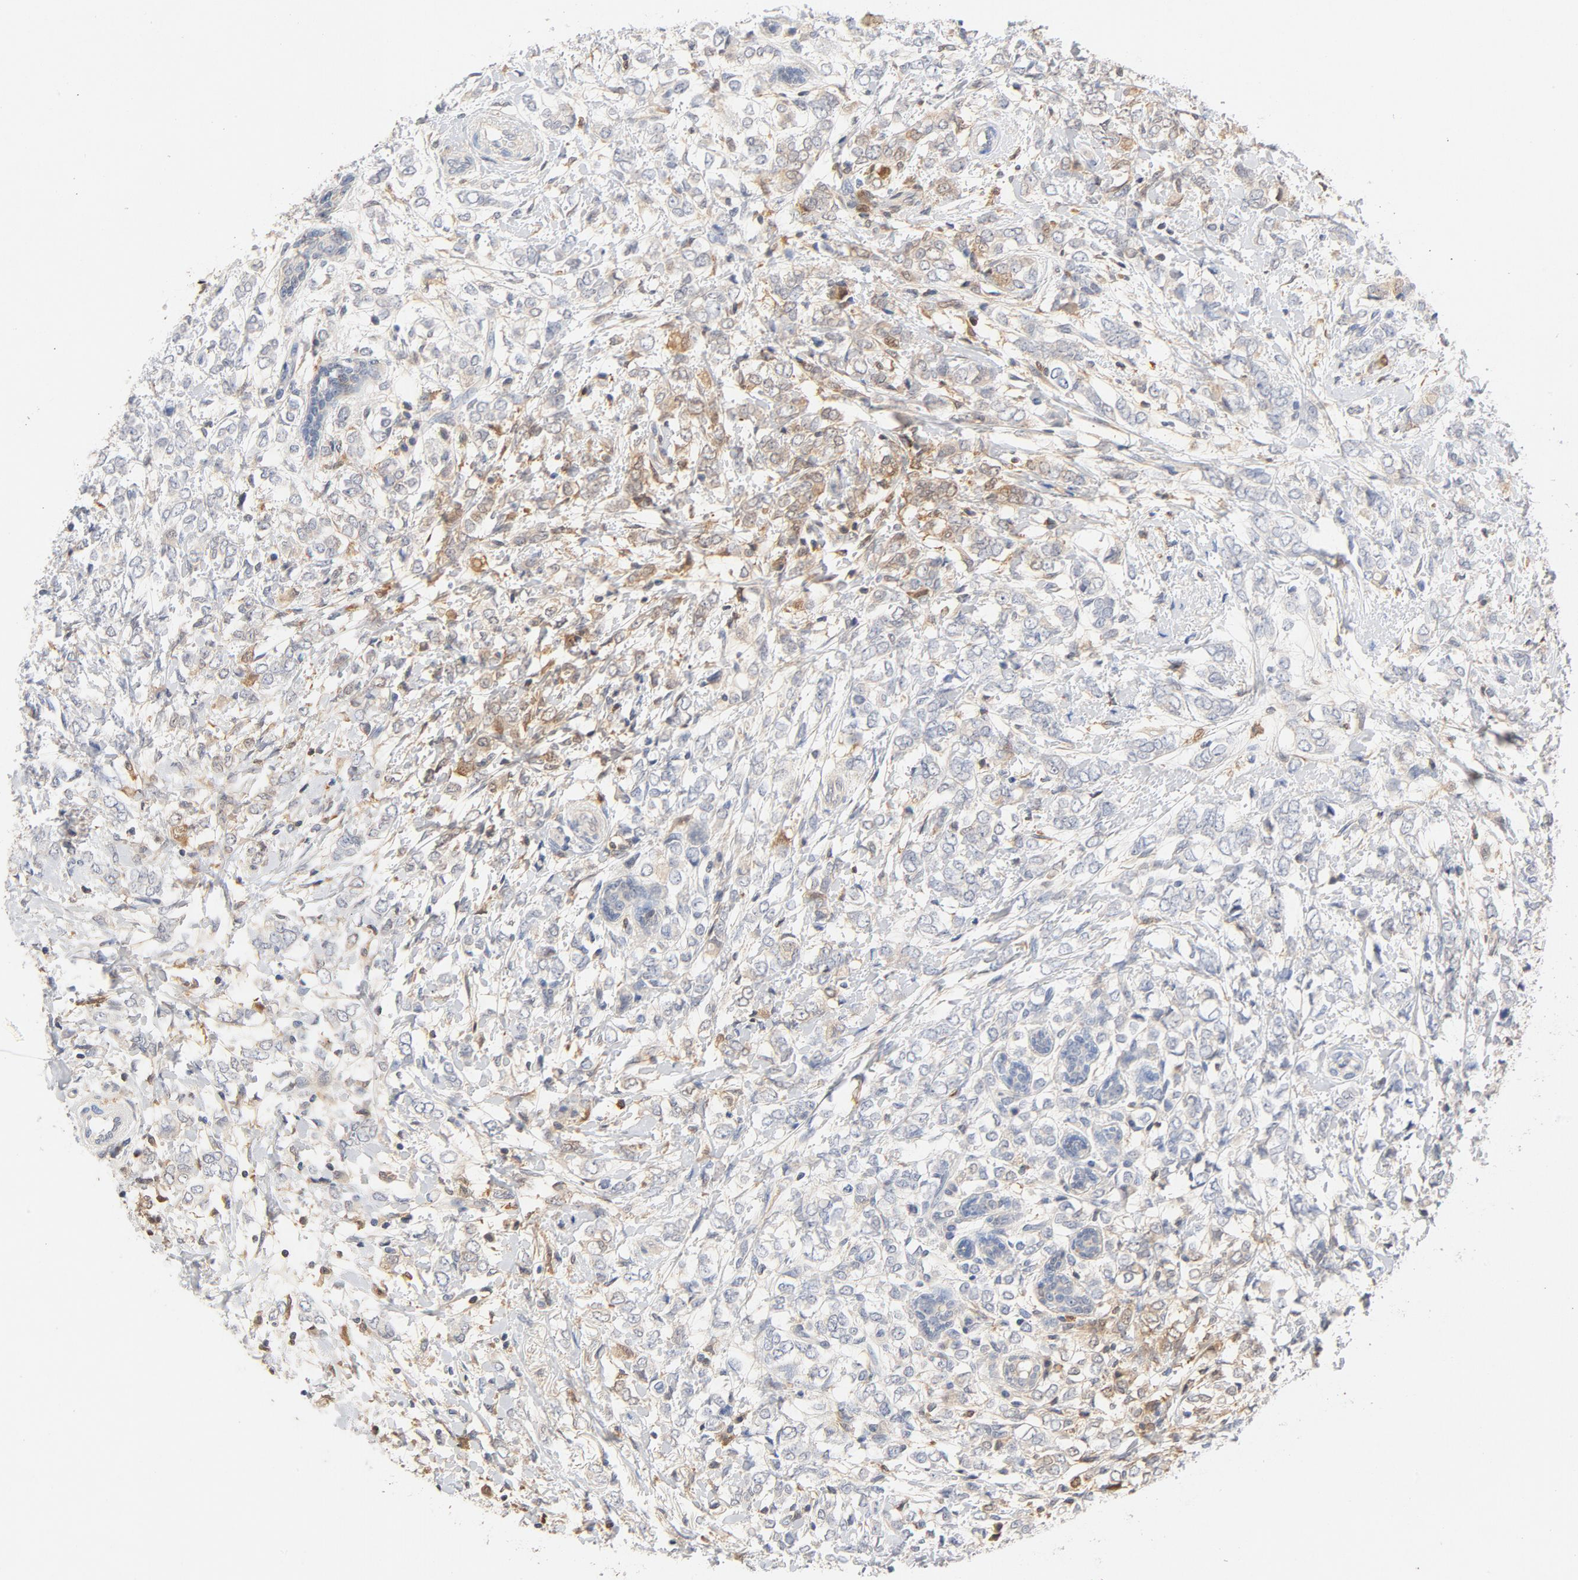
{"staining": {"intensity": "moderate", "quantity": "<25%", "location": "cytoplasmic/membranous"}, "tissue": "breast cancer", "cell_type": "Tumor cells", "image_type": "cancer", "snomed": [{"axis": "morphology", "description": "Normal tissue, NOS"}, {"axis": "morphology", "description": "Lobular carcinoma"}, {"axis": "topography", "description": "Breast"}], "caption": "Brown immunohistochemical staining in breast lobular carcinoma shows moderate cytoplasmic/membranous staining in about <25% of tumor cells.", "gene": "STAT1", "patient": {"sex": "female", "age": 47}}